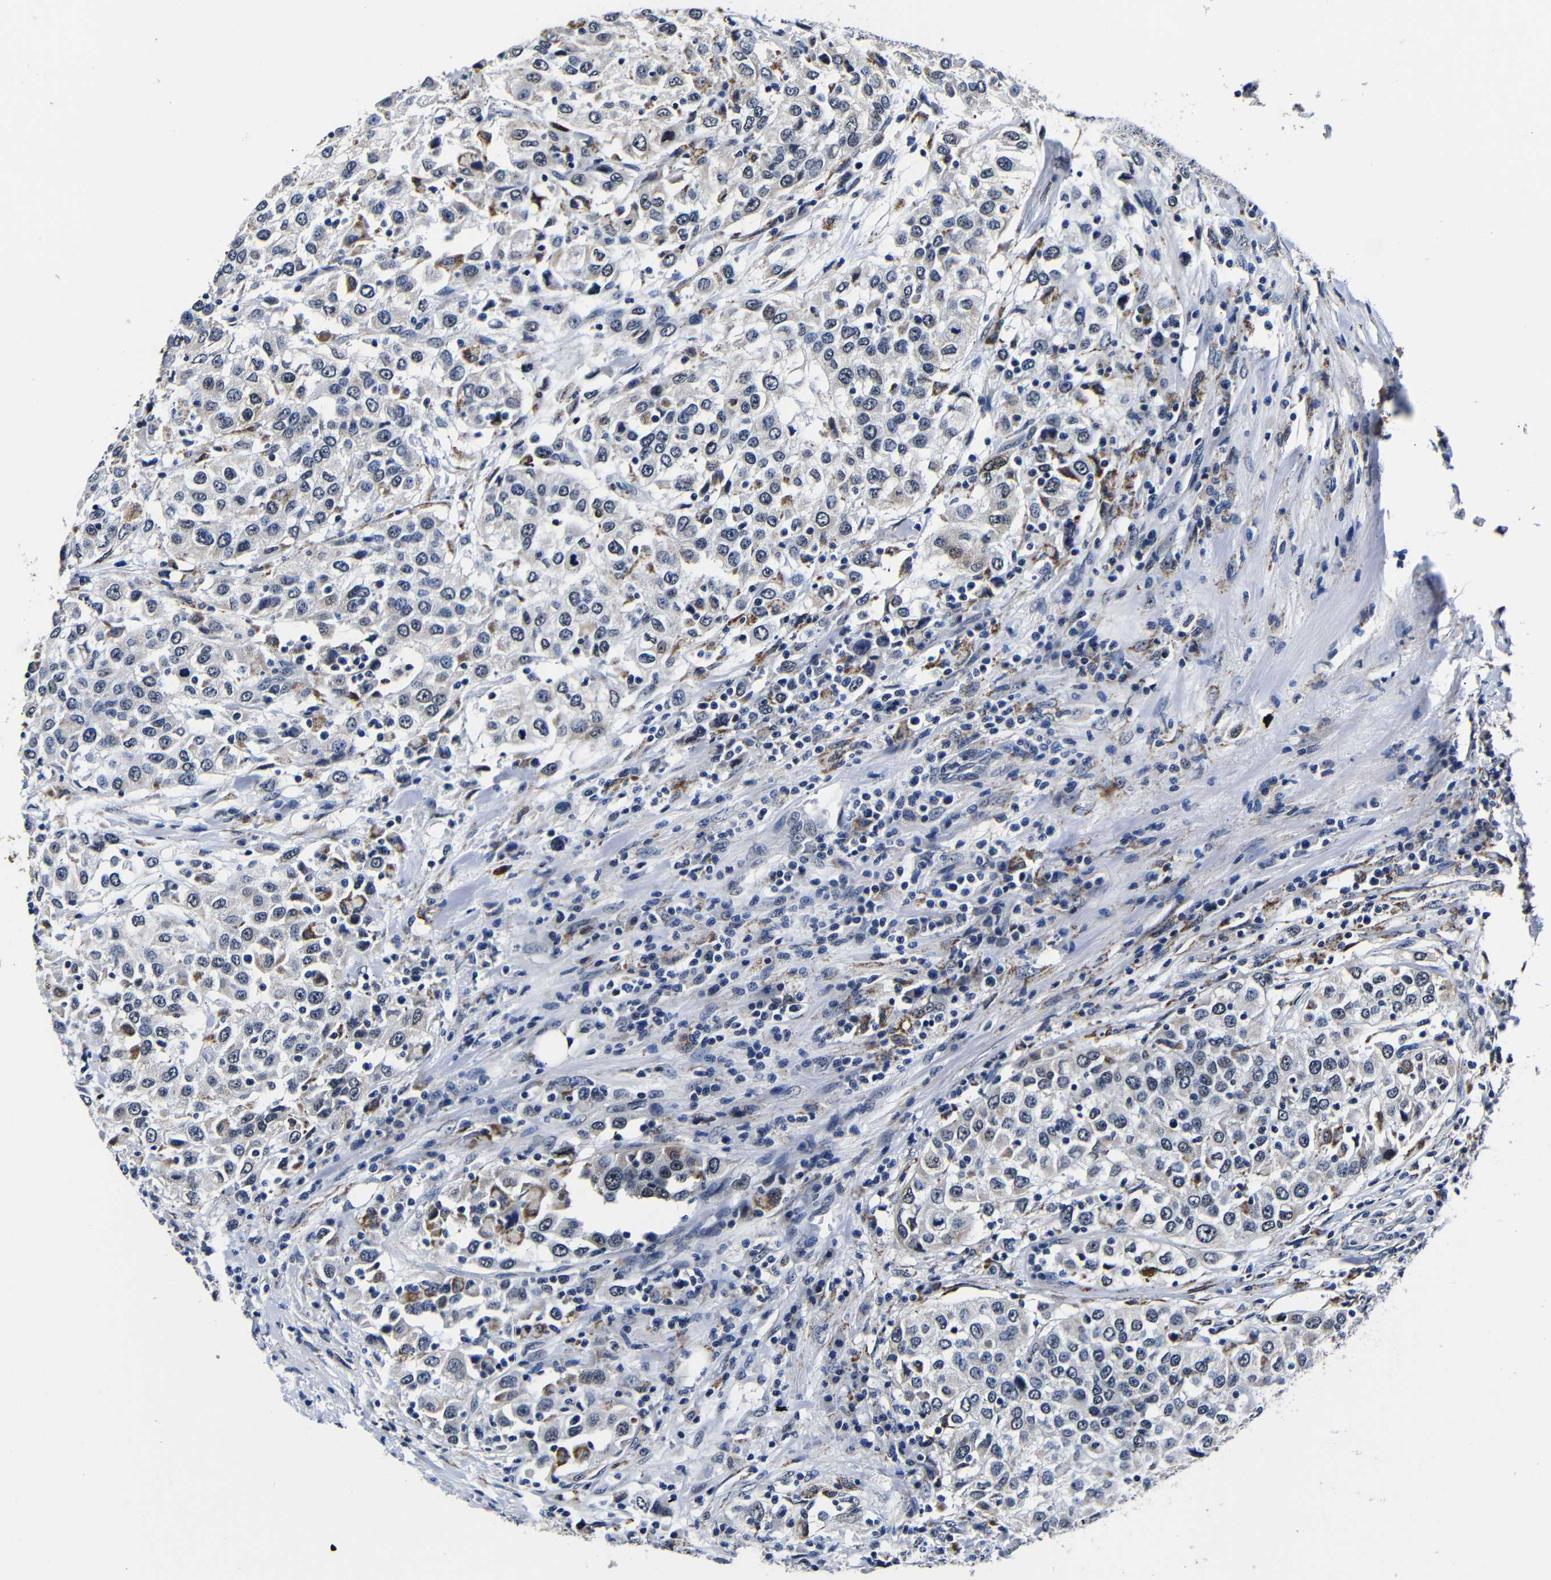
{"staining": {"intensity": "weak", "quantity": "<25%", "location": "cytoplasmic/membranous"}, "tissue": "urothelial cancer", "cell_type": "Tumor cells", "image_type": "cancer", "snomed": [{"axis": "morphology", "description": "Urothelial carcinoma, High grade"}, {"axis": "topography", "description": "Urinary bladder"}], "caption": "Human high-grade urothelial carcinoma stained for a protein using immunohistochemistry (IHC) reveals no staining in tumor cells.", "gene": "DEPP1", "patient": {"sex": "female", "age": 80}}